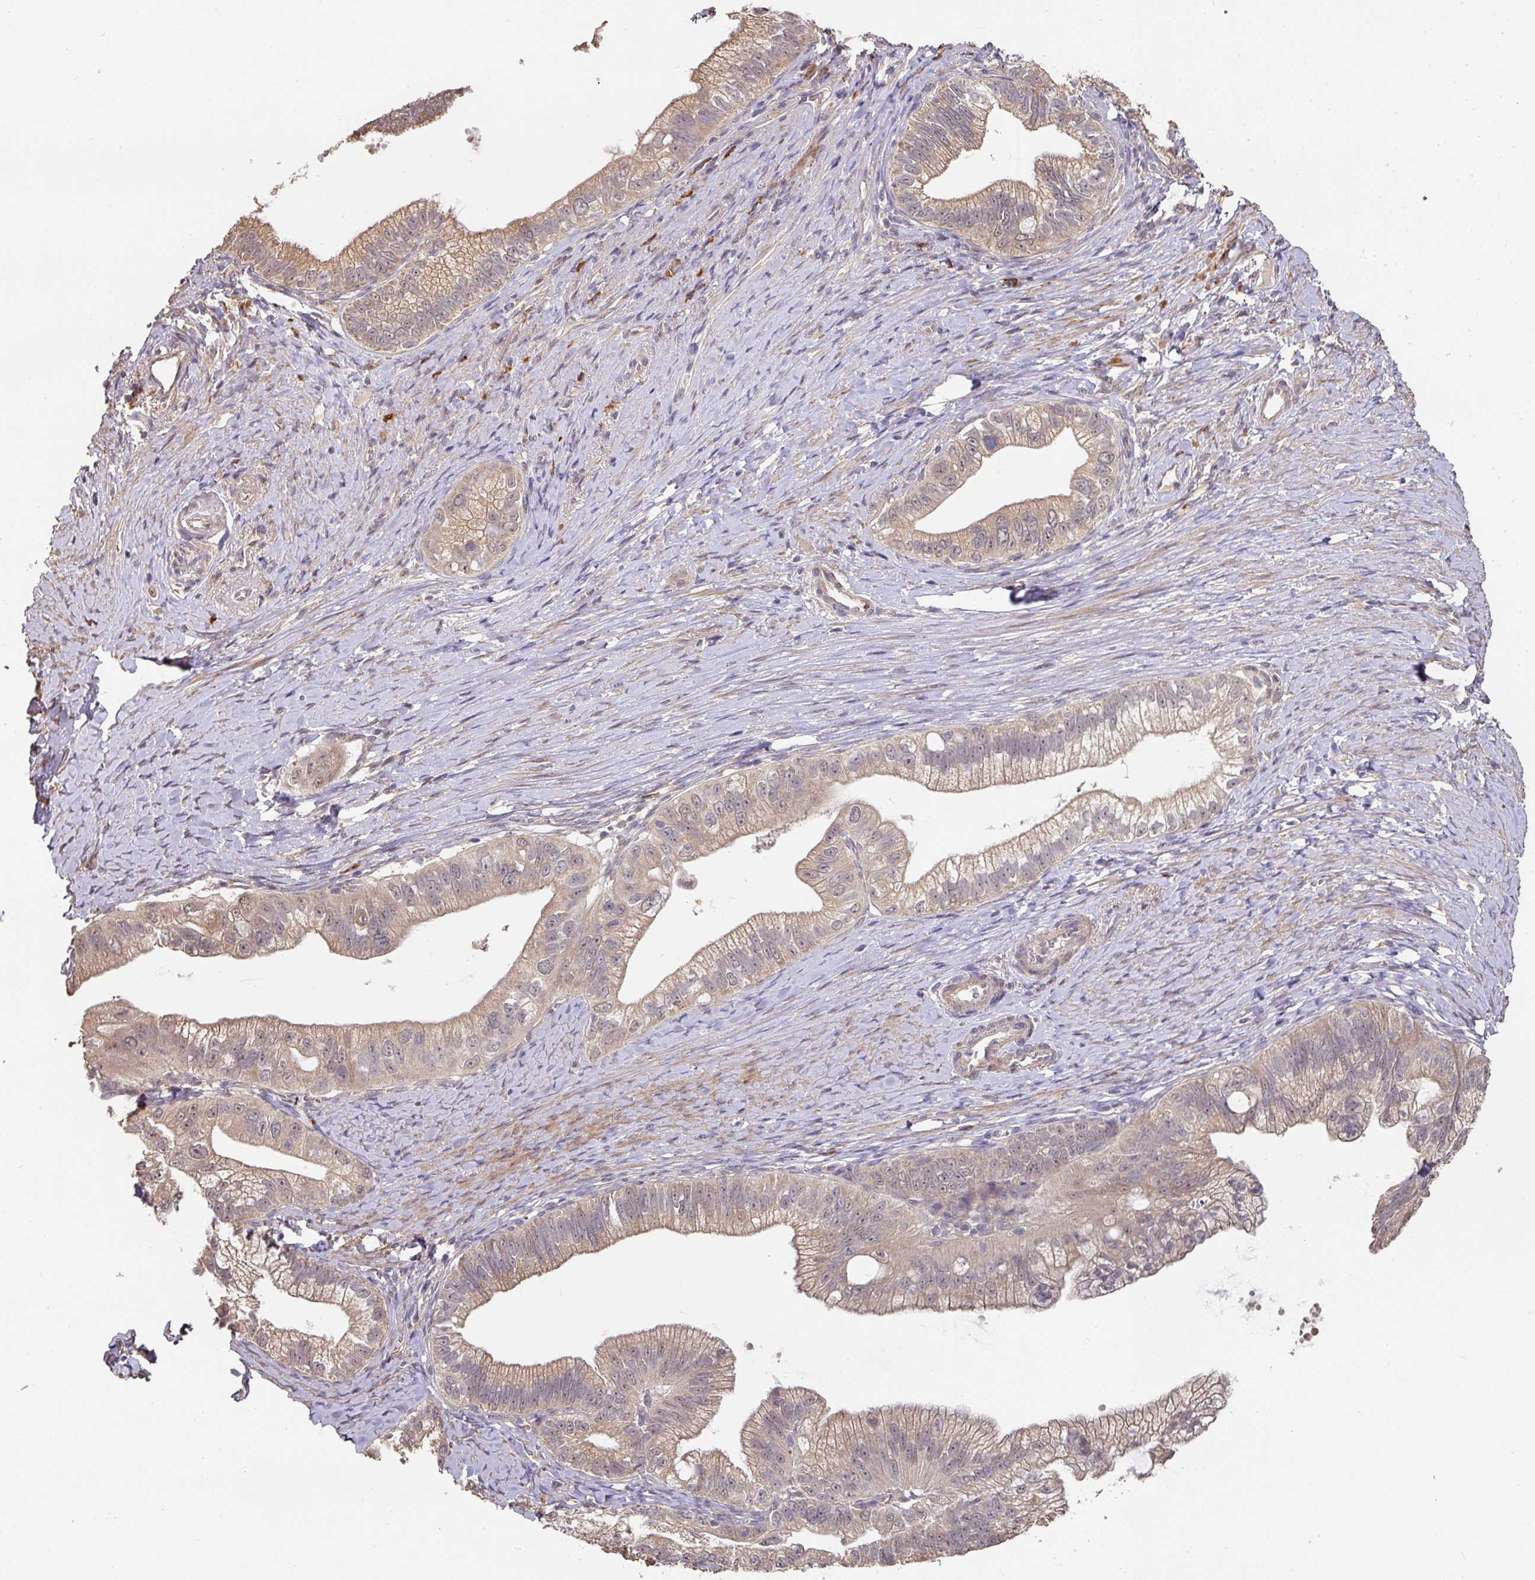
{"staining": {"intensity": "weak", "quantity": ">75%", "location": "cytoplasmic/membranous"}, "tissue": "pancreatic cancer", "cell_type": "Tumor cells", "image_type": "cancer", "snomed": [{"axis": "morphology", "description": "Adenocarcinoma, NOS"}, {"axis": "topography", "description": "Pancreas"}], "caption": "This image exhibits pancreatic adenocarcinoma stained with immunohistochemistry (IHC) to label a protein in brown. The cytoplasmic/membranous of tumor cells show weak positivity for the protein. Nuclei are counter-stained blue.", "gene": "ACVR2B", "patient": {"sex": "male", "age": 70}}